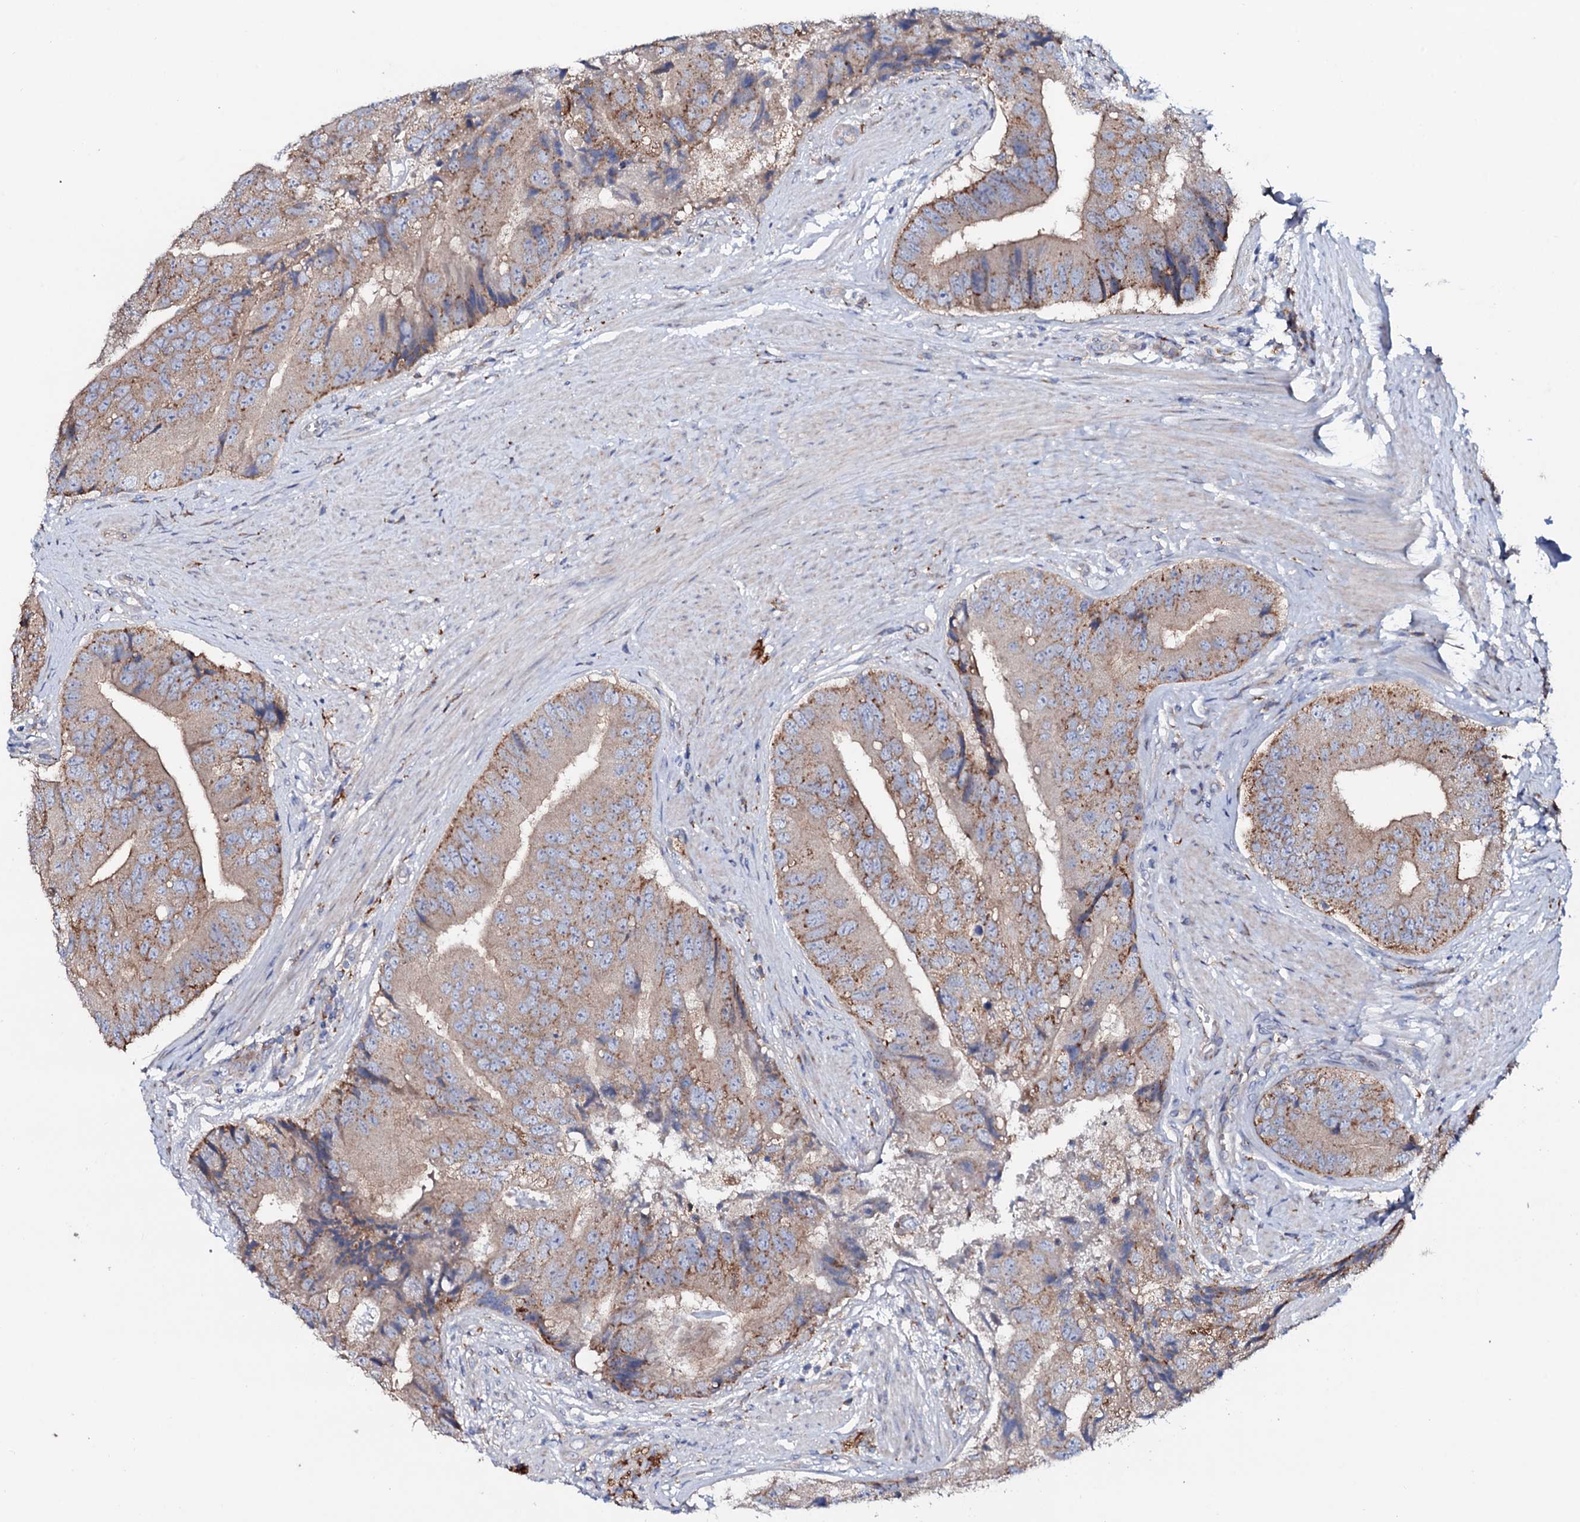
{"staining": {"intensity": "moderate", "quantity": "25%-75%", "location": "cytoplasmic/membranous"}, "tissue": "prostate cancer", "cell_type": "Tumor cells", "image_type": "cancer", "snomed": [{"axis": "morphology", "description": "Adenocarcinoma, High grade"}, {"axis": "topography", "description": "Prostate"}], "caption": "Immunohistochemistry histopathology image of human prostate adenocarcinoma (high-grade) stained for a protein (brown), which demonstrates medium levels of moderate cytoplasmic/membranous positivity in about 25%-75% of tumor cells.", "gene": "P2RX4", "patient": {"sex": "male", "age": 70}}